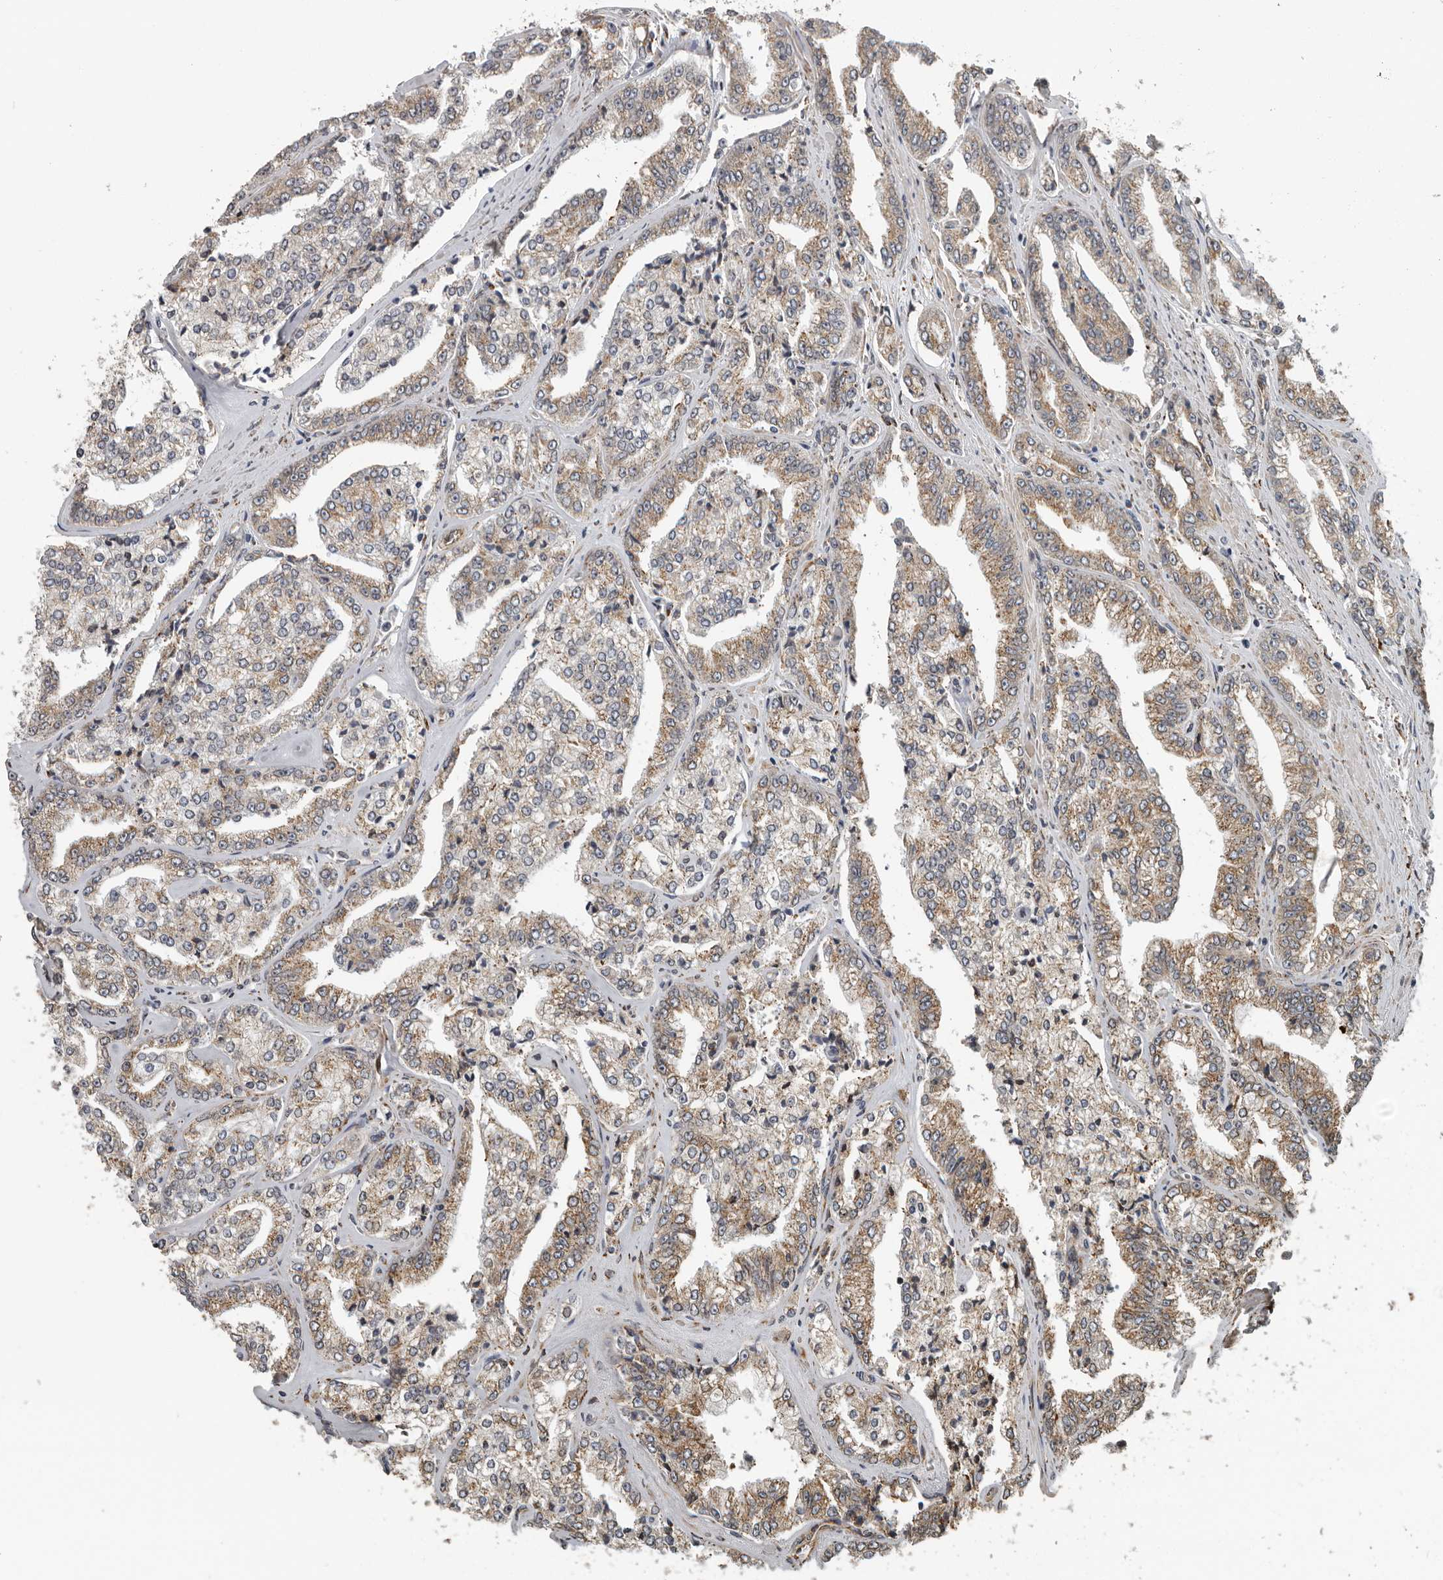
{"staining": {"intensity": "moderate", "quantity": ">75%", "location": "cytoplasmic/membranous"}, "tissue": "prostate cancer", "cell_type": "Tumor cells", "image_type": "cancer", "snomed": [{"axis": "morphology", "description": "Adenocarcinoma, High grade"}, {"axis": "topography", "description": "Prostate"}], "caption": "An immunohistochemistry image of neoplastic tissue is shown. Protein staining in brown highlights moderate cytoplasmic/membranous positivity in prostate cancer (adenocarcinoma (high-grade)) within tumor cells. The staining was performed using DAB, with brown indicating positive protein expression. Nuclei are stained blue with hematoxylin.", "gene": "CEP350", "patient": {"sex": "male", "age": 71}}